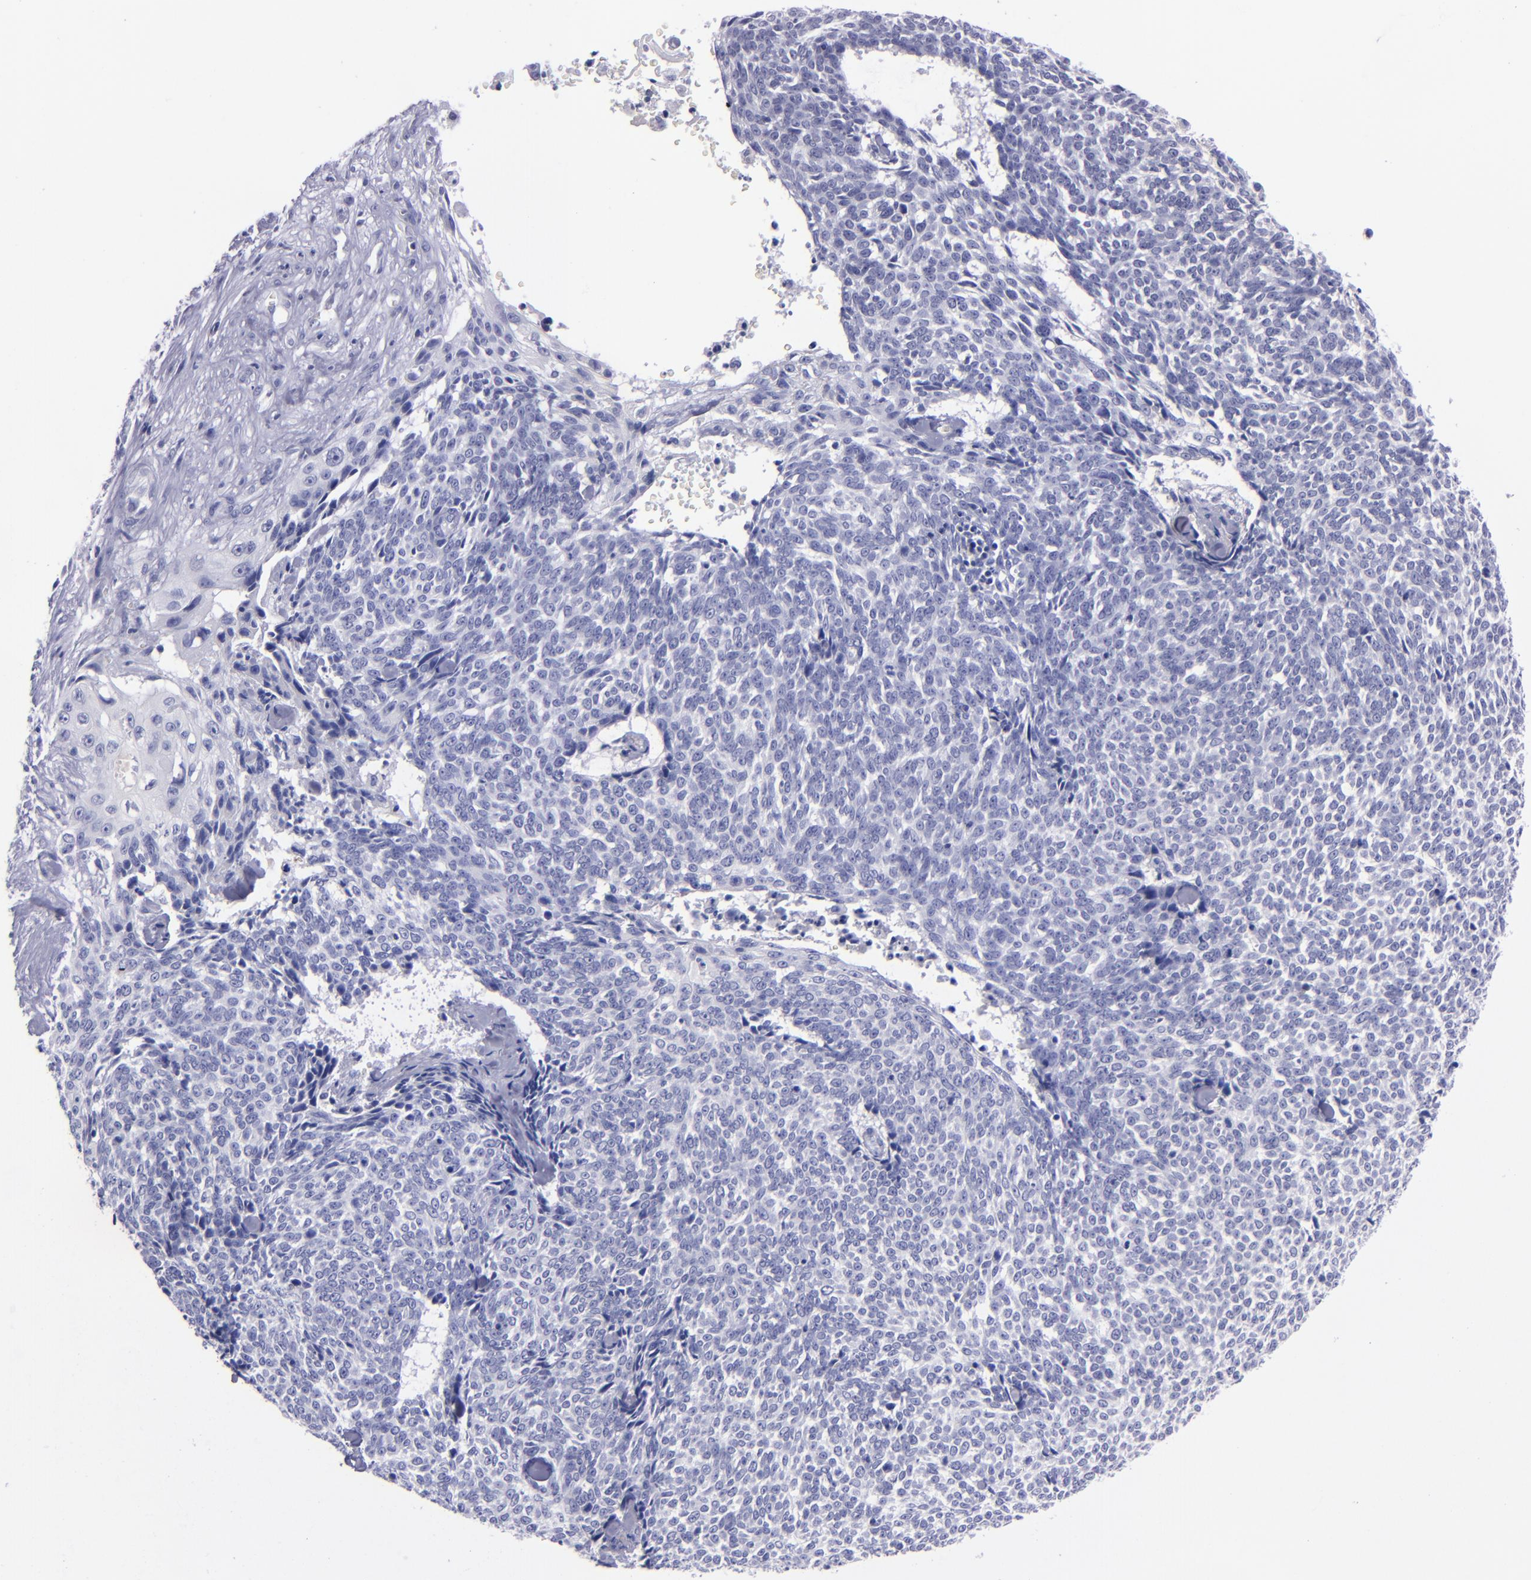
{"staining": {"intensity": "negative", "quantity": "none", "location": "none"}, "tissue": "skin cancer", "cell_type": "Tumor cells", "image_type": "cancer", "snomed": [{"axis": "morphology", "description": "Basal cell carcinoma"}, {"axis": "topography", "description": "Skin"}], "caption": "Tumor cells show no significant staining in skin cancer.", "gene": "CD37", "patient": {"sex": "female", "age": 89}}